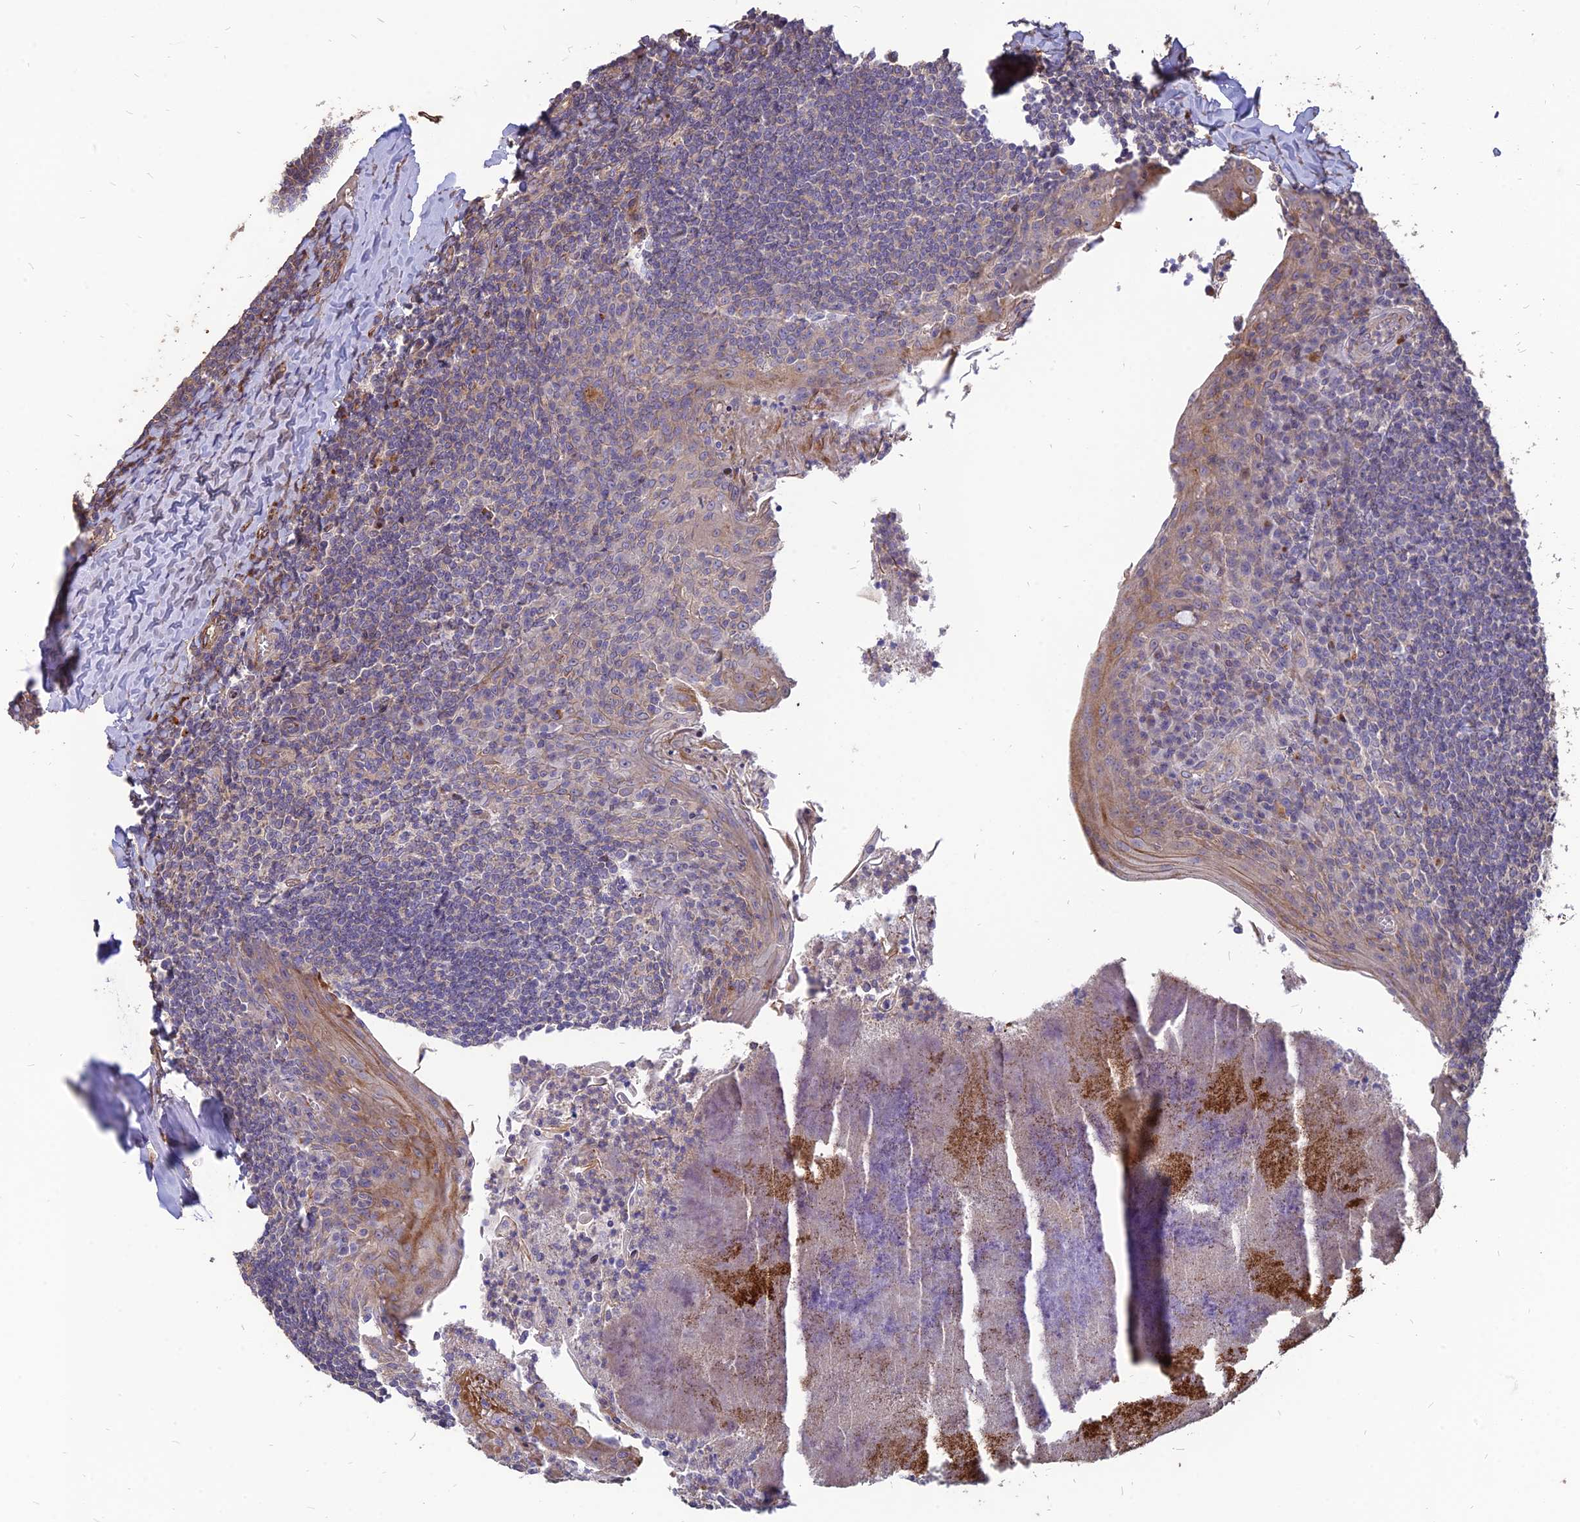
{"staining": {"intensity": "weak", "quantity": "<25%", "location": "cytoplasmic/membranous"}, "tissue": "tonsil", "cell_type": "Germinal center cells", "image_type": "normal", "snomed": [{"axis": "morphology", "description": "Normal tissue, NOS"}, {"axis": "topography", "description": "Tonsil"}], "caption": "Photomicrograph shows no significant protein expression in germinal center cells of benign tonsil.", "gene": "ST3GAL6", "patient": {"sex": "male", "age": 27}}